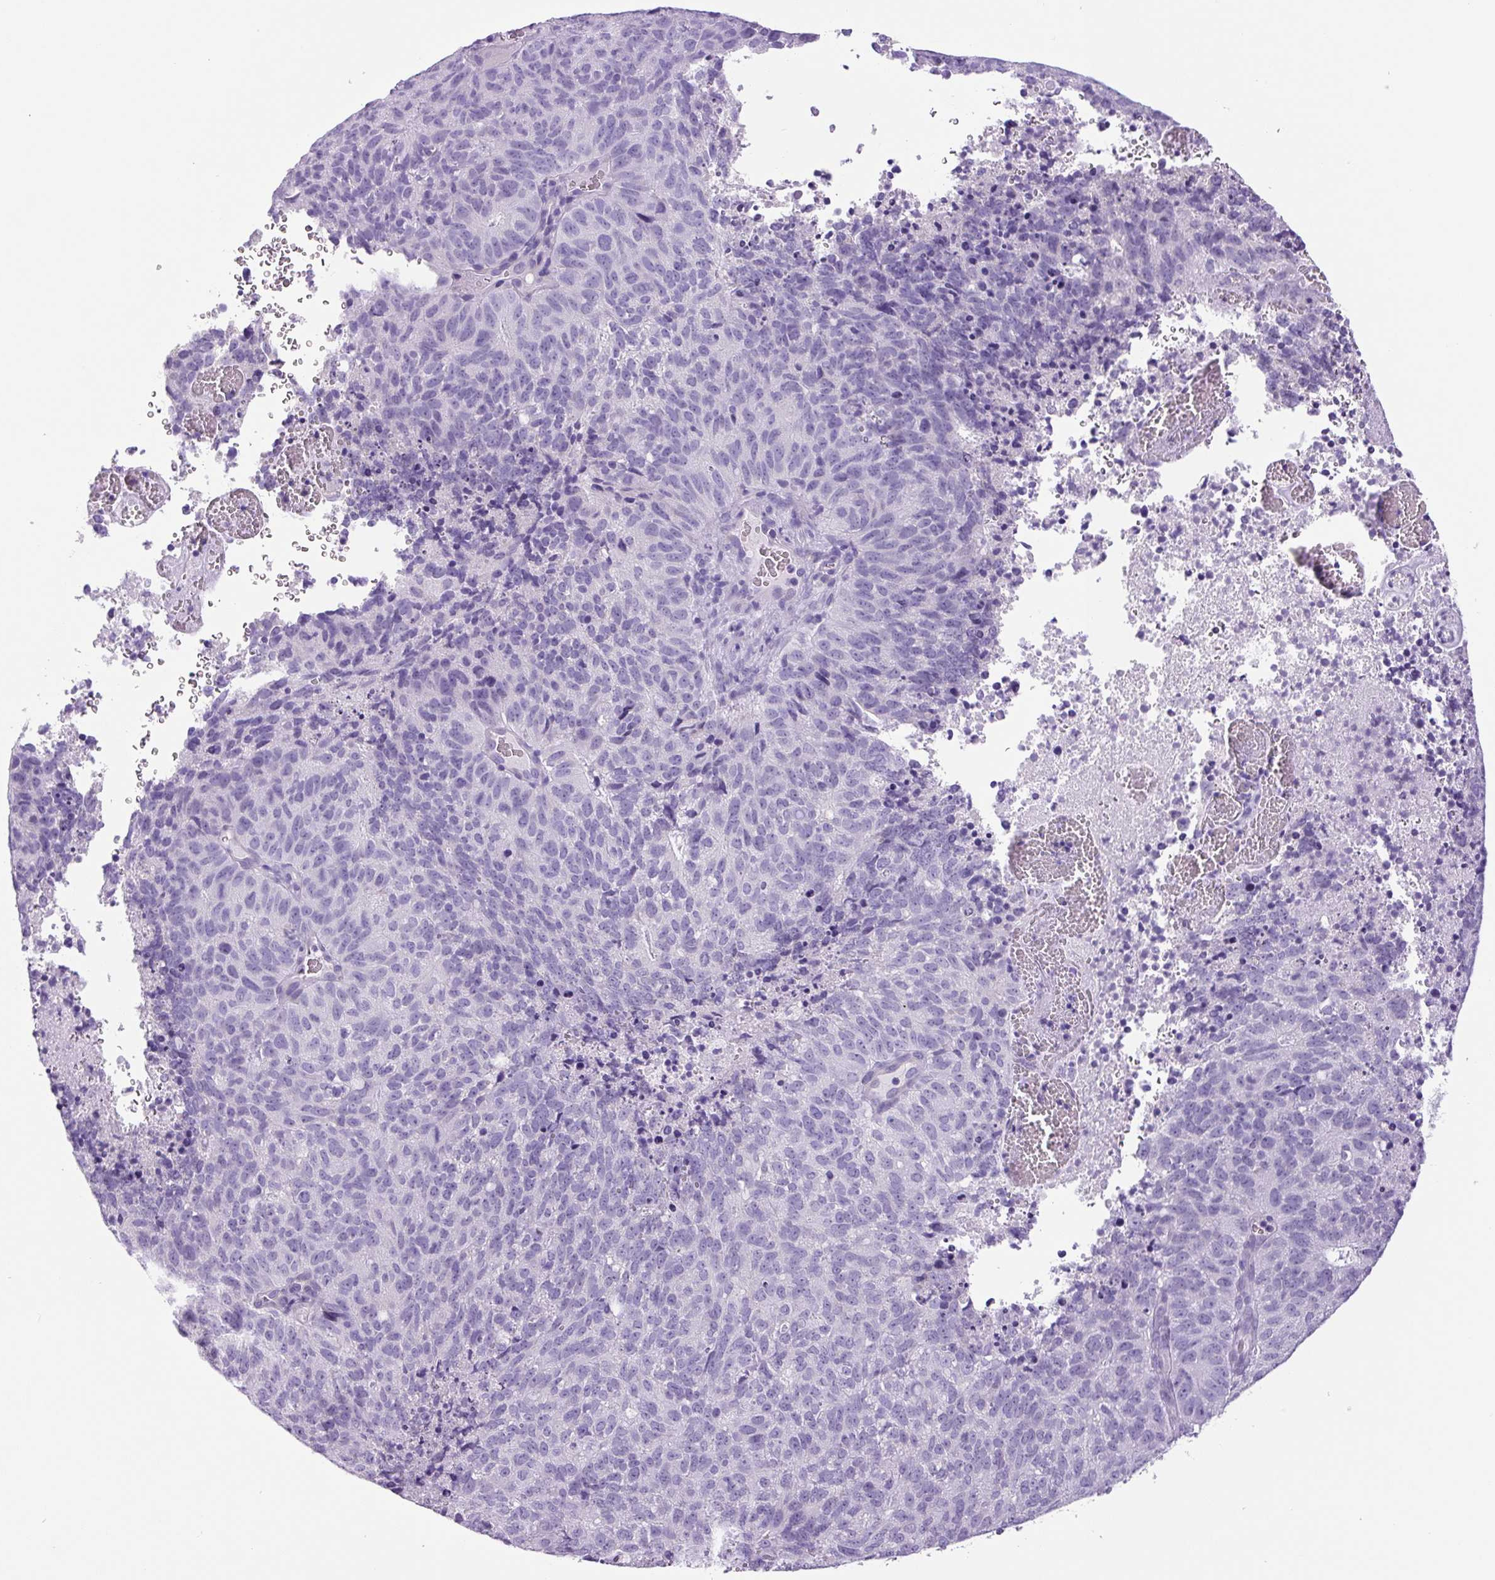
{"staining": {"intensity": "negative", "quantity": "none", "location": "none"}, "tissue": "cervical cancer", "cell_type": "Tumor cells", "image_type": "cancer", "snomed": [{"axis": "morphology", "description": "Adenocarcinoma, NOS"}, {"axis": "topography", "description": "Cervix"}], "caption": "IHC micrograph of human adenocarcinoma (cervical) stained for a protein (brown), which shows no expression in tumor cells.", "gene": "CHGA", "patient": {"sex": "female", "age": 38}}